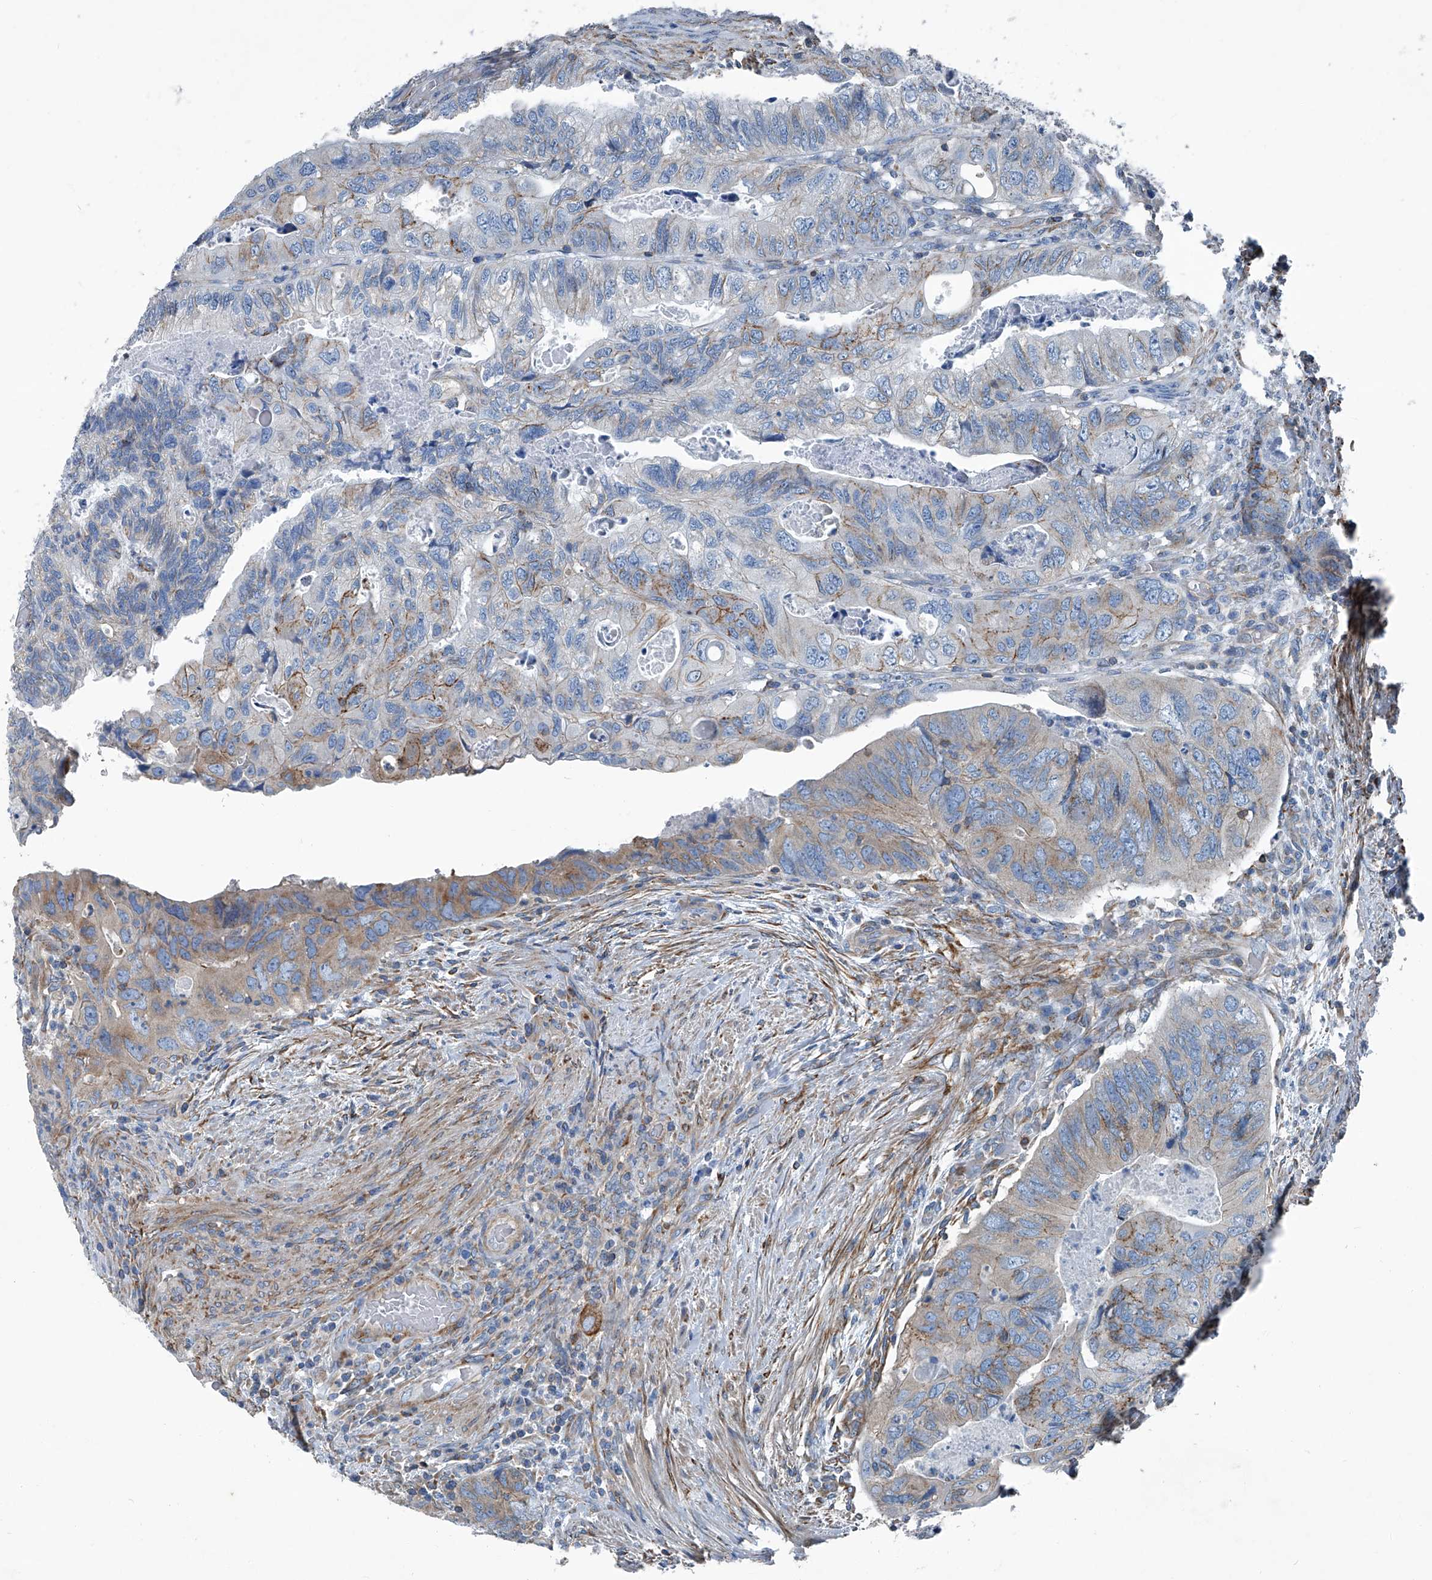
{"staining": {"intensity": "weak", "quantity": "<25%", "location": "cytoplasmic/membranous"}, "tissue": "colorectal cancer", "cell_type": "Tumor cells", "image_type": "cancer", "snomed": [{"axis": "morphology", "description": "Adenocarcinoma, NOS"}, {"axis": "topography", "description": "Rectum"}], "caption": "IHC photomicrograph of neoplastic tissue: colorectal adenocarcinoma stained with DAB demonstrates no significant protein staining in tumor cells.", "gene": "SEPTIN7", "patient": {"sex": "male", "age": 63}}